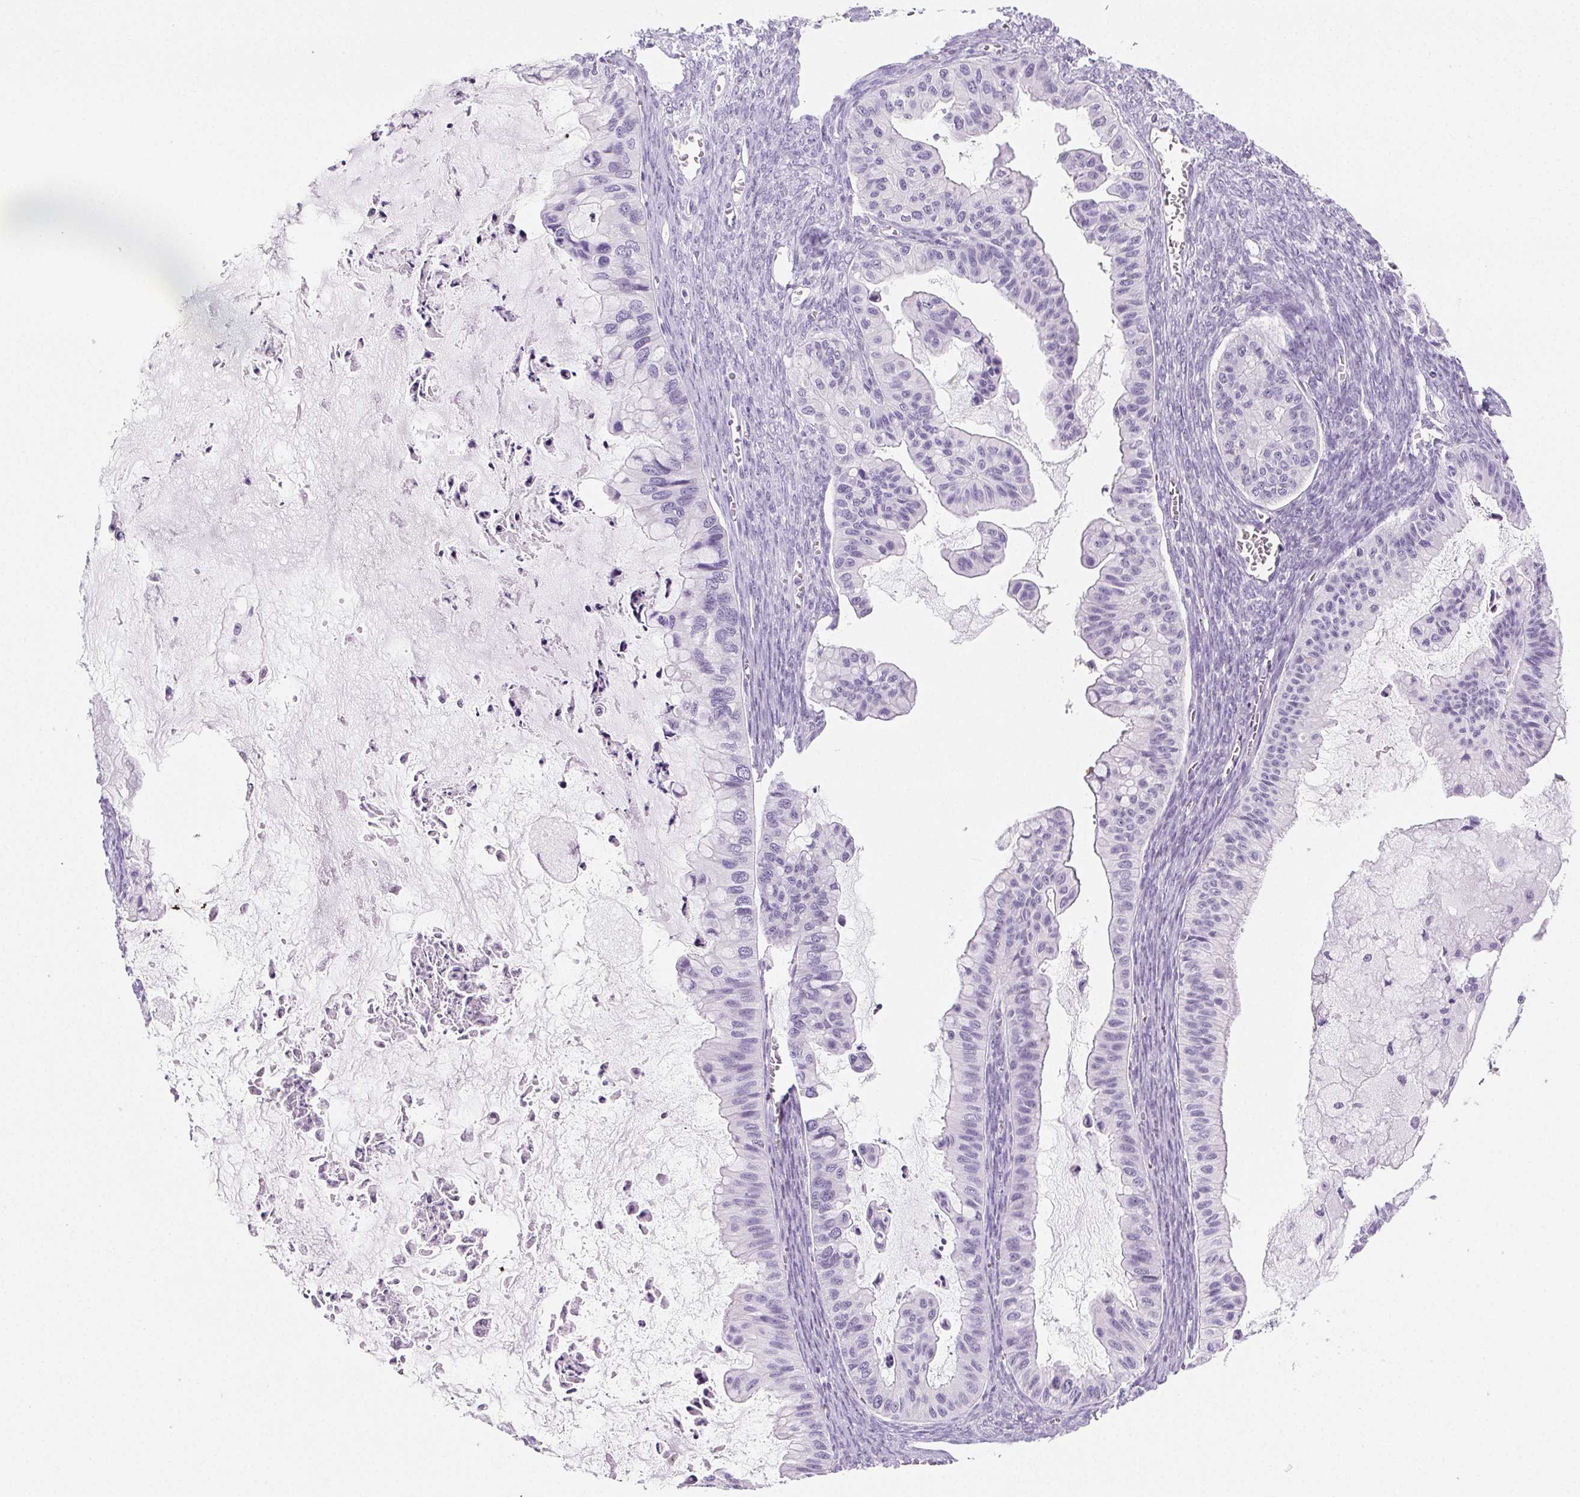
{"staining": {"intensity": "negative", "quantity": "none", "location": "none"}, "tissue": "ovarian cancer", "cell_type": "Tumor cells", "image_type": "cancer", "snomed": [{"axis": "morphology", "description": "Cystadenocarcinoma, mucinous, NOS"}, {"axis": "topography", "description": "Ovary"}], "caption": "This is an immunohistochemistry (IHC) image of mucinous cystadenocarcinoma (ovarian). There is no positivity in tumor cells.", "gene": "BEND2", "patient": {"sex": "female", "age": 72}}